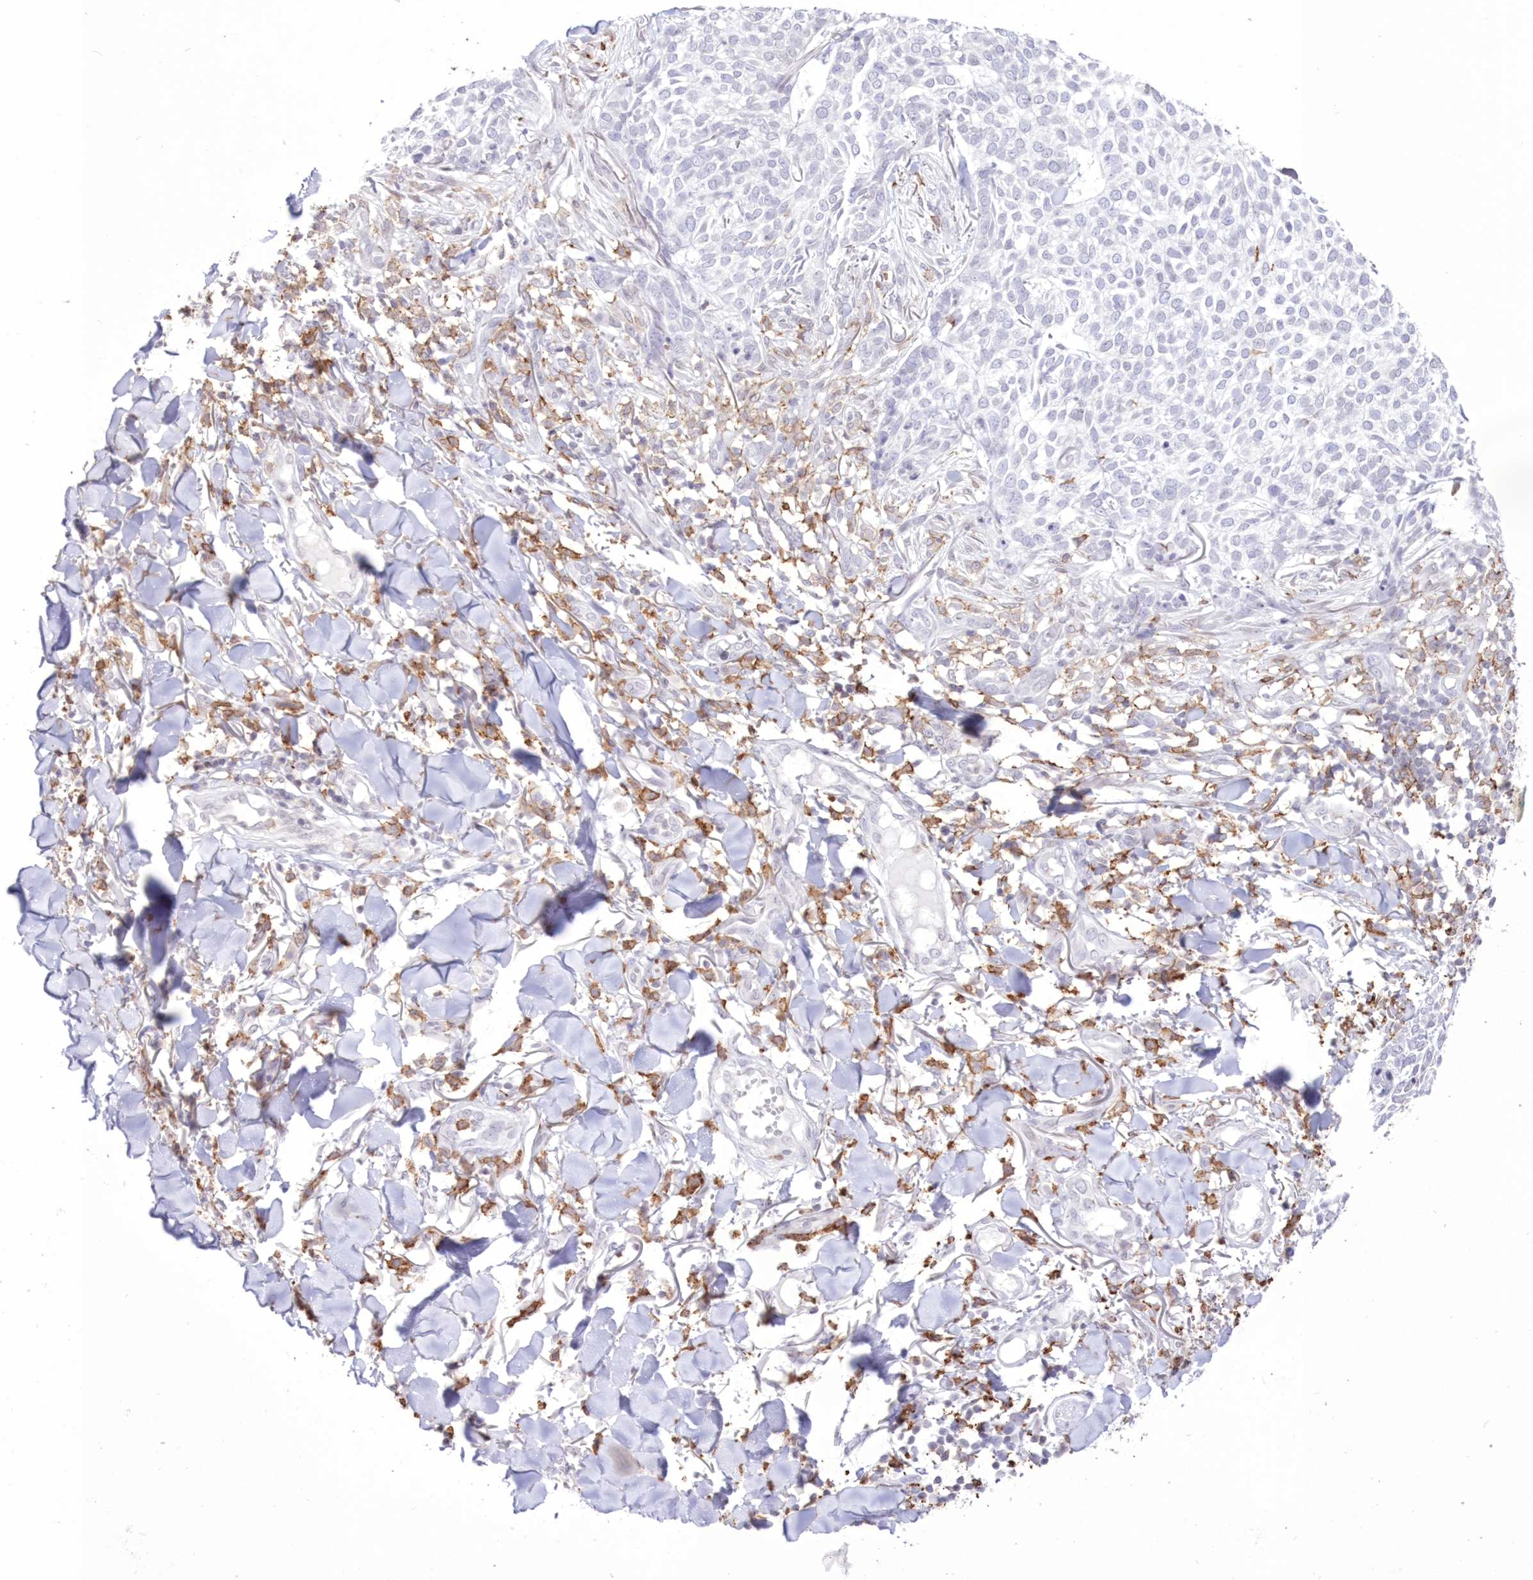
{"staining": {"intensity": "negative", "quantity": "none", "location": "none"}, "tissue": "skin cancer", "cell_type": "Tumor cells", "image_type": "cancer", "snomed": [{"axis": "morphology", "description": "Basal cell carcinoma"}, {"axis": "topography", "description": "Skin"}], "caption": "Immunohistochemistry of basal cell carcinoma (skin) exhibits no staining in tumor cells.", "gene": "C11orf1", "patient": {"sex": "female", "age": 64}}